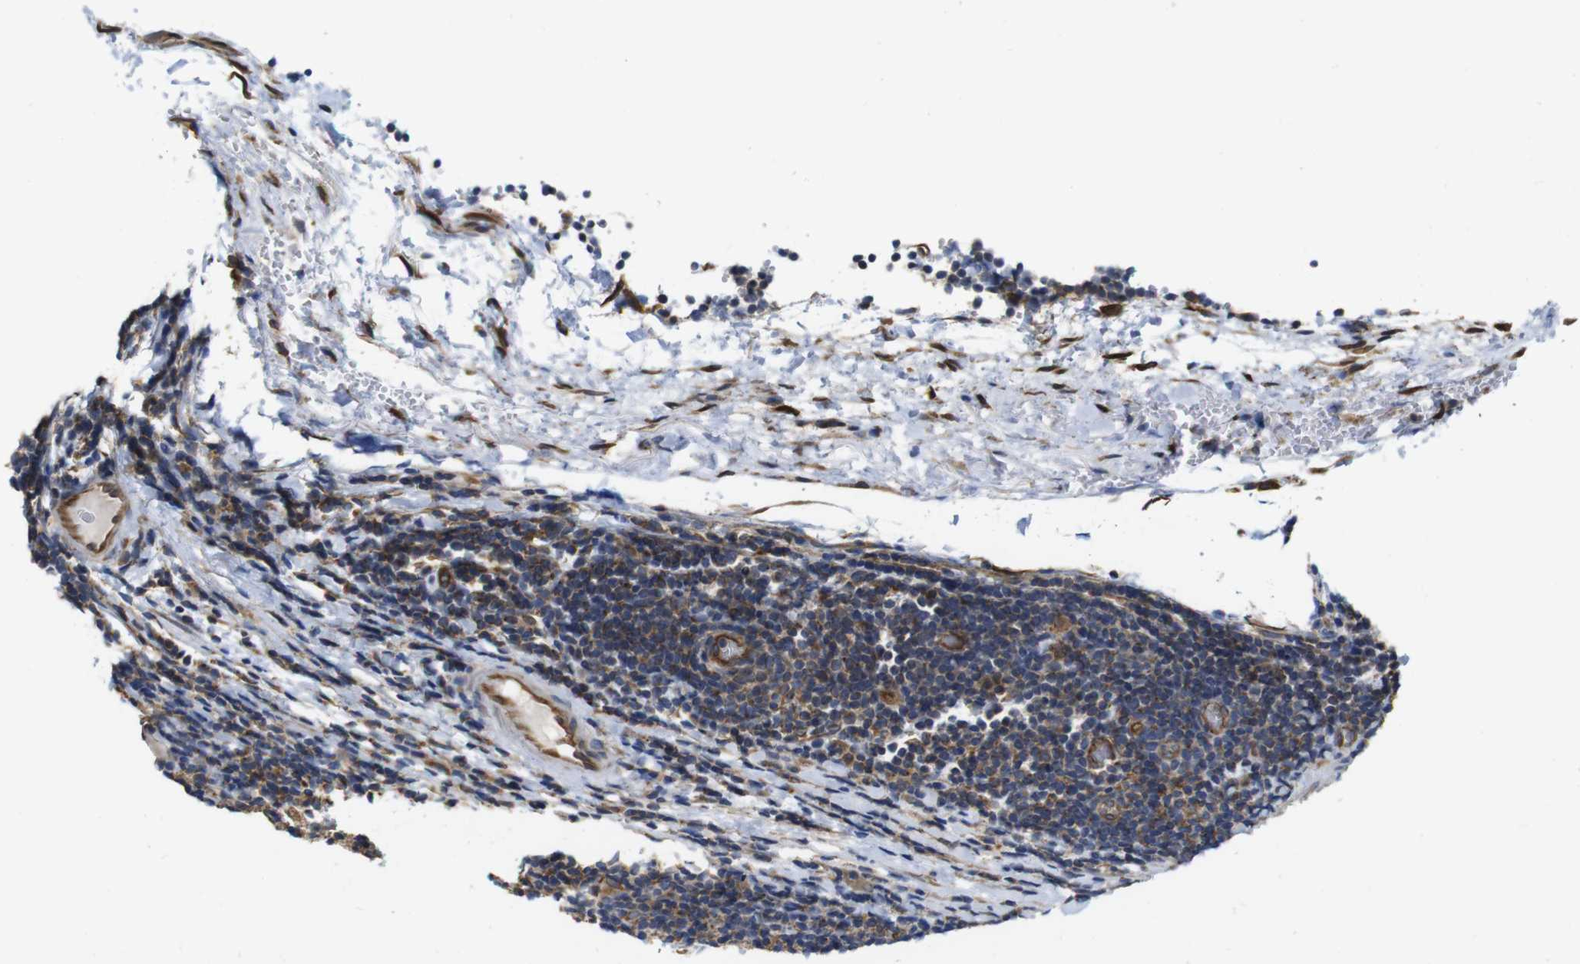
{"staining": {"intensity": "moderate", "quantity": "25%-75%", "location": "cytoplasmic/membranous"}, "tissue": "lymphoma", "cell_type": "Tumor cells", "image_type": "cancer", "snomed": [{"axis": "morphology", "description": "Malignant lymphoma, non-Hodgkin's type, Low grade"}, {"axis": "topography", "description": "Lymph node"}], "caption": "The histopathology image exhibits staining of low-grade malignant lymphoma, non-Hodgkin's type, revealing moderate cytoplasmic/membranous protein expression (brown color) within tumor cells.", "gene": "ZDHHC5", "patient": {"sex": "male", "age": 83}}